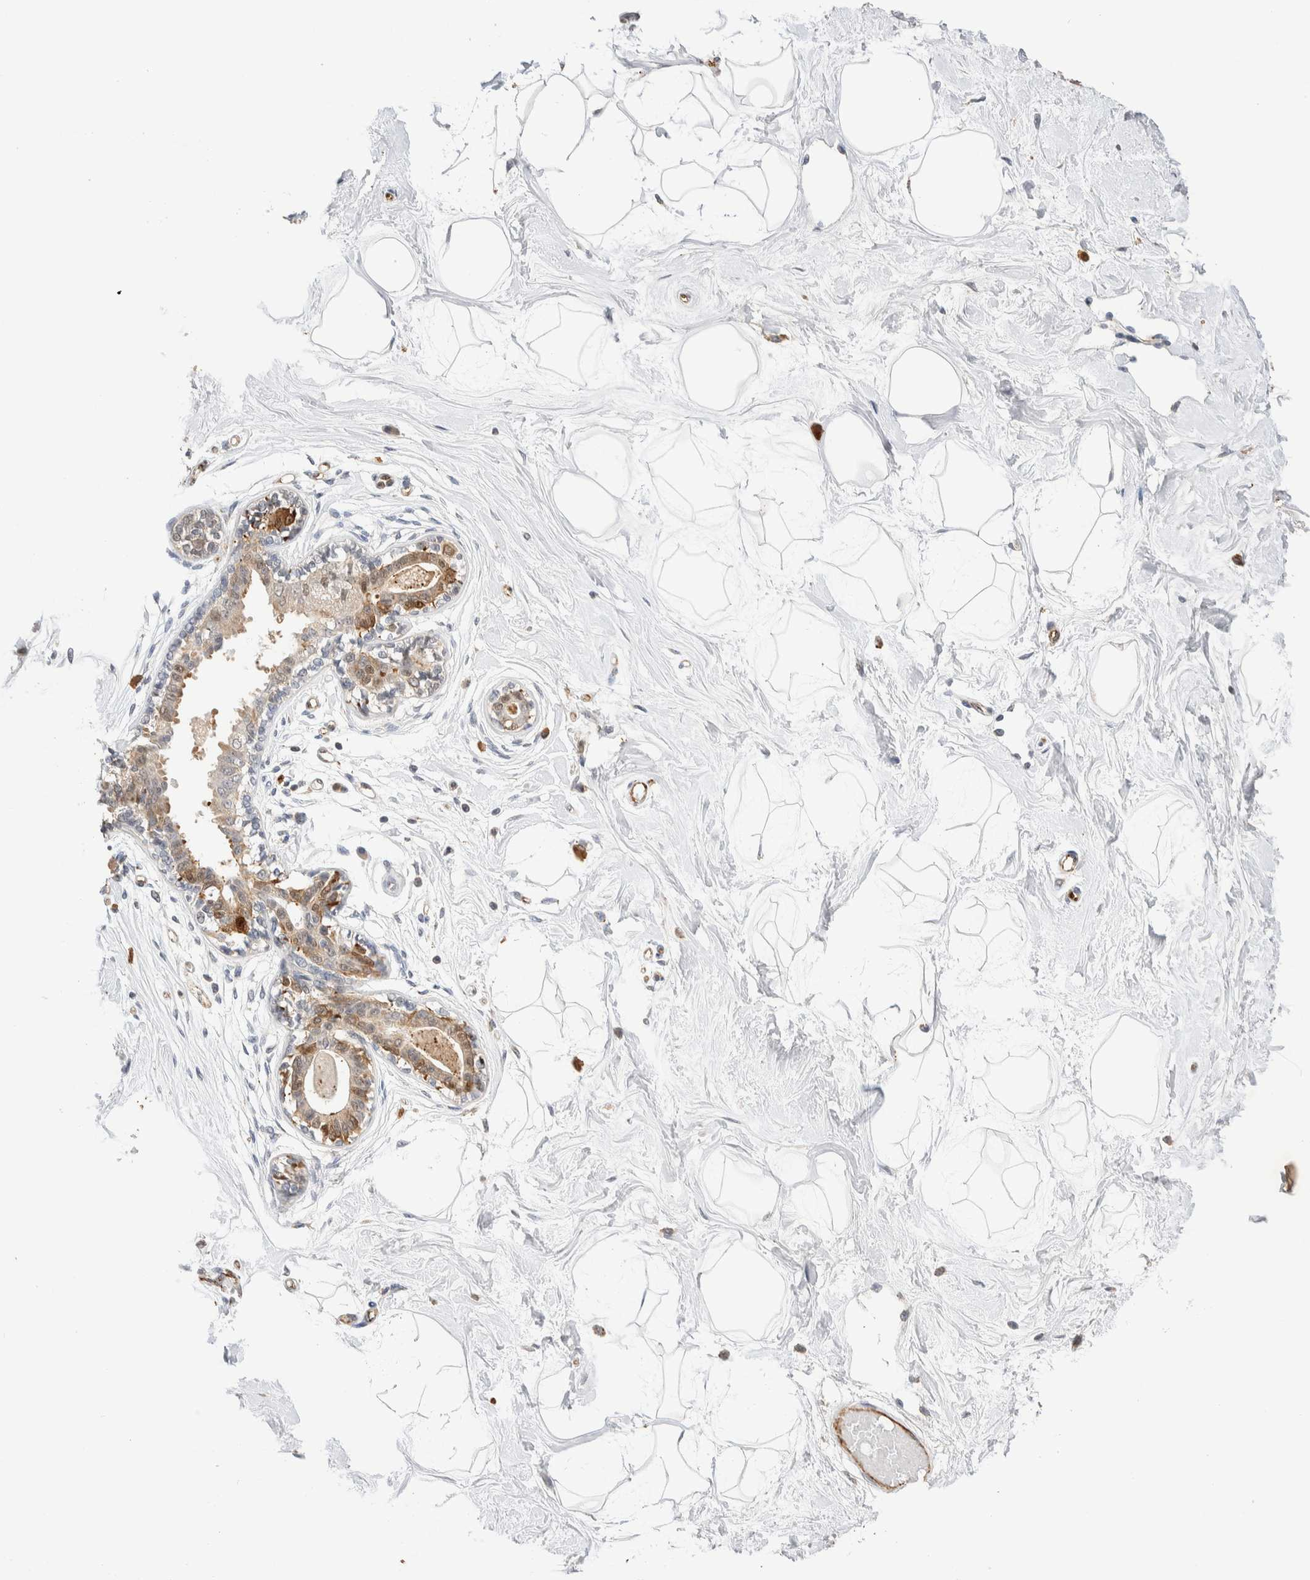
{"staining": {"intensity": "negative", "quantity": "none", "location": "none"}, "tissue": "breast", "cell_type": "Adipocytes", "image_type": "normal", "snomed": [{"axis": "morphology", "description": "Normal tissue, NOS"}, {"axis": "topography", "description": "Breast"}], "caption": "Immunohistochemistry micrograph of normal human breast stained for a protein (brown), which demonstrates no staining in adipocytes.", "gene": "NSMAF", "patient": {"sex": "female", "age": 45}}